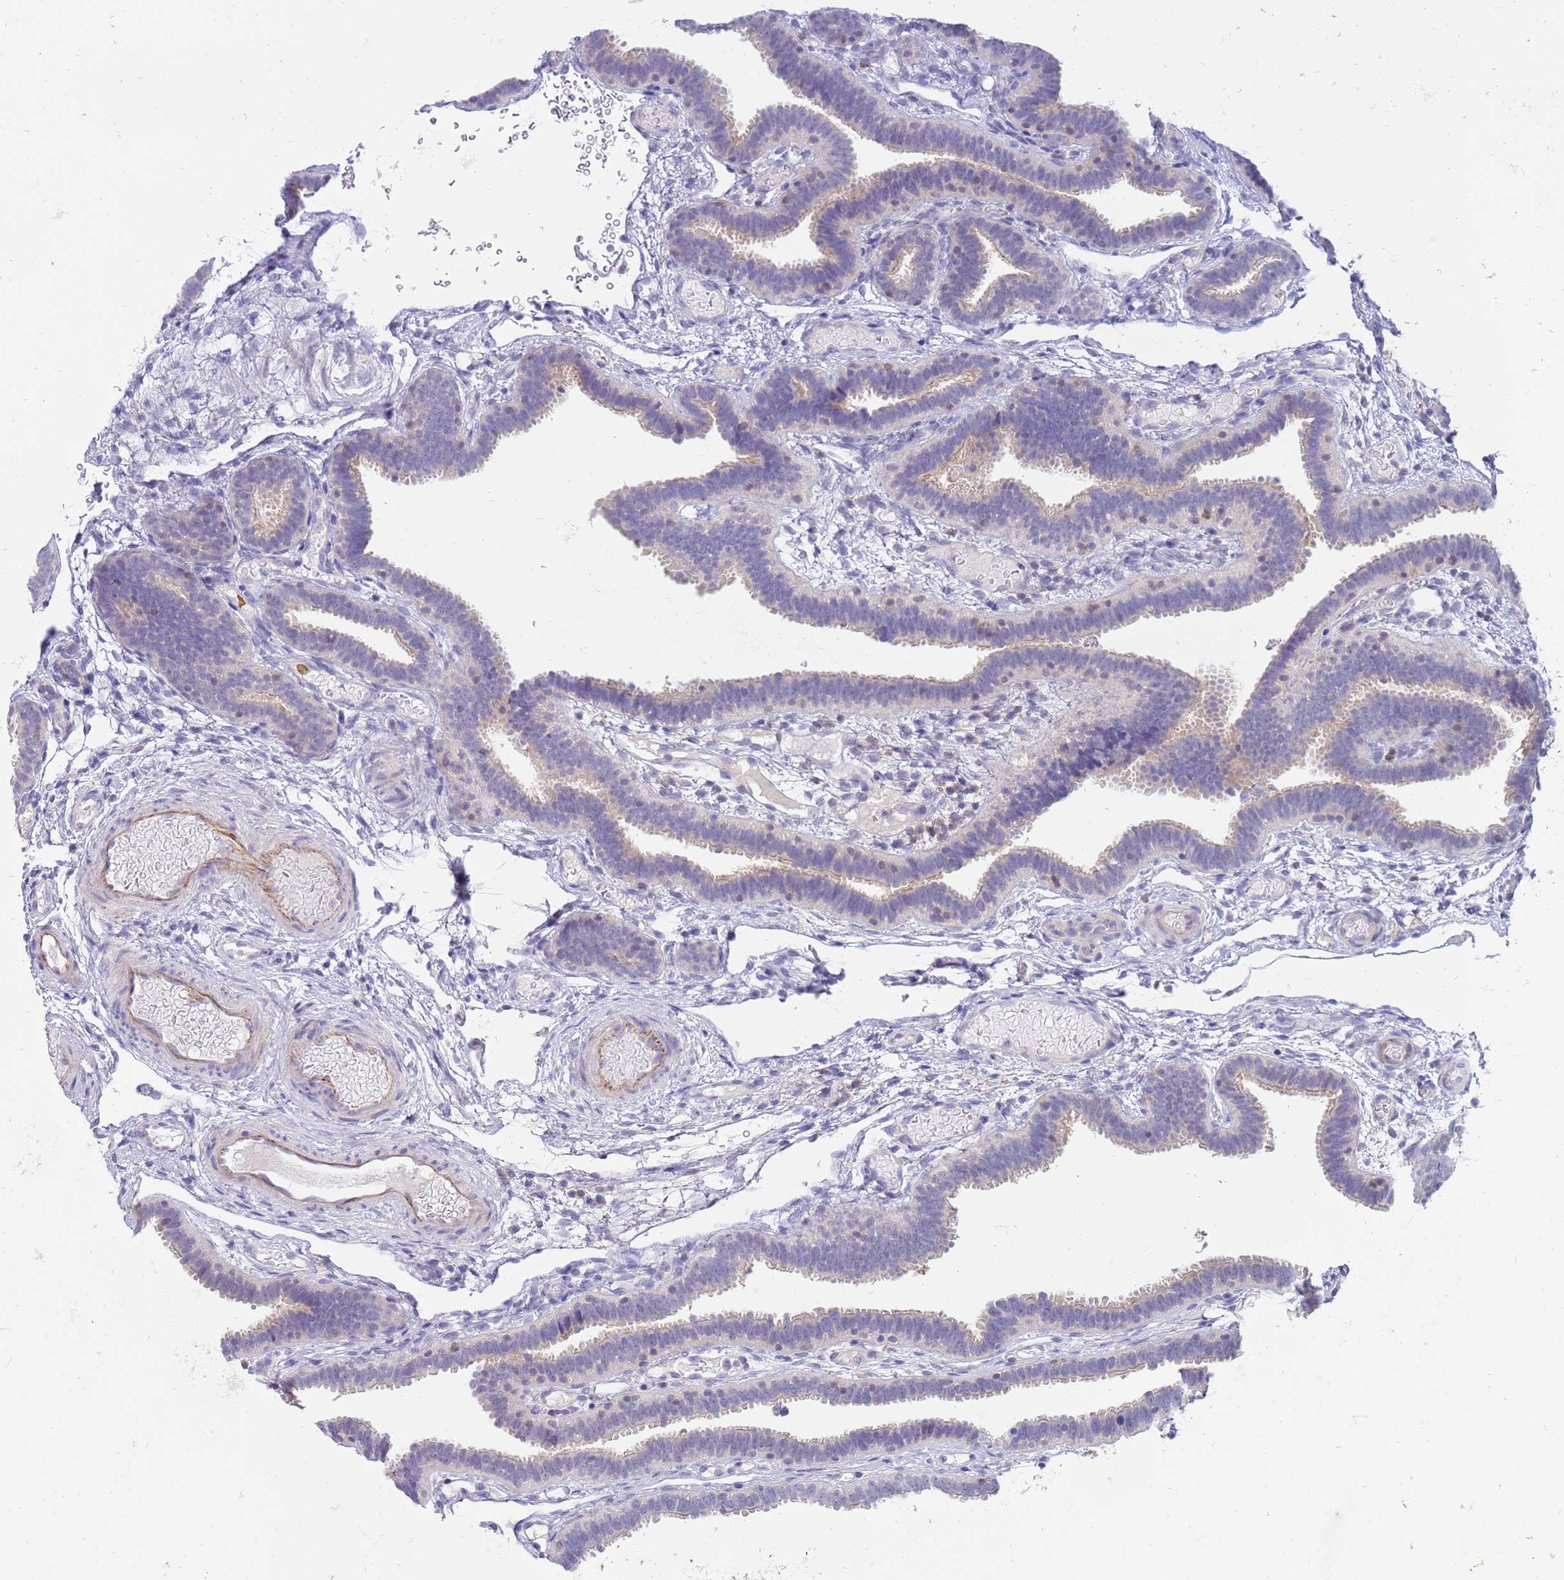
{"staining": {"intensity": "negative", "quantity": "none", "location": "none"}, "tissue": "fallopian tube", "cell_type": "Glandular cells", "image_type": "normal", "snomed": [{"axis": "morphology", "description": "Normal tissue, NOS"}, {"axis": "topography", "description": "Fallopian tube"}], "caption": "High magnification brightfield microscopy of benign fallopian tube stained with DAB (brown) and counterstained with hematoxylin (blue): glandular cells show no significant positivity.", "gene": "STK25", "patient": {"sex": "female", "age": 37}}